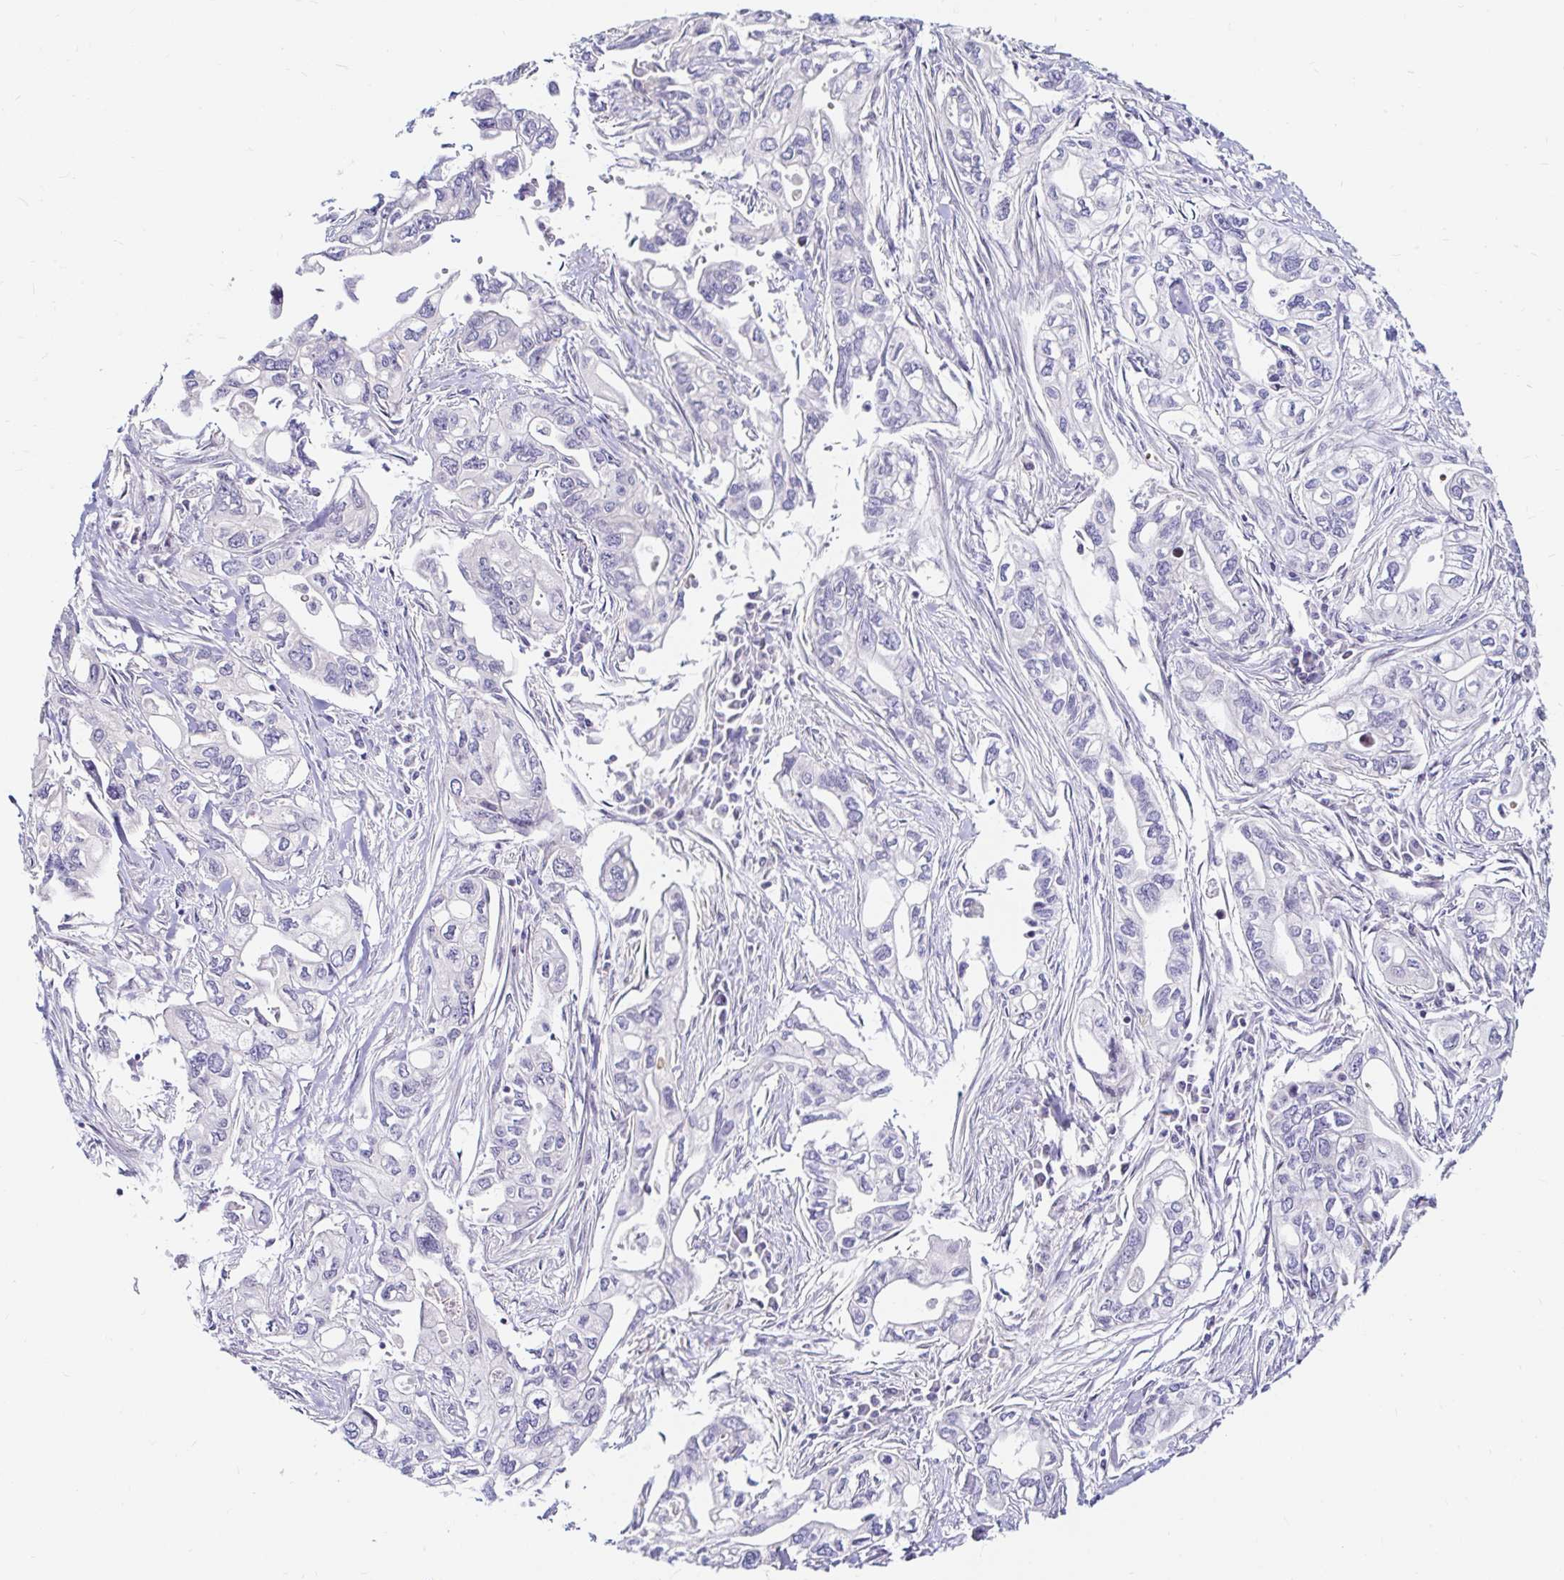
{"staining": {"intensity": "negative", "quantity": "none", "location": "none"}, "tissue": "pancreatic cancer", "cell_type": "Tumor cells", "image_type": "cancer", "snomed": [{"axis": "morphology", "description": "Adenocarcinoma, NOS"}, {"axis": "topography", "description": "Pancreas"}], "caption": "High magnification brightfield microscopy of pancreatic cancer stained with DAB (3,3'-diaminobenzidine) (brown) and counterstained with hematoxylin (blue): tumor cells show no significant staining.", "gene": "GUCY1A1", "patient": {"sex": "male", "age": 68}}